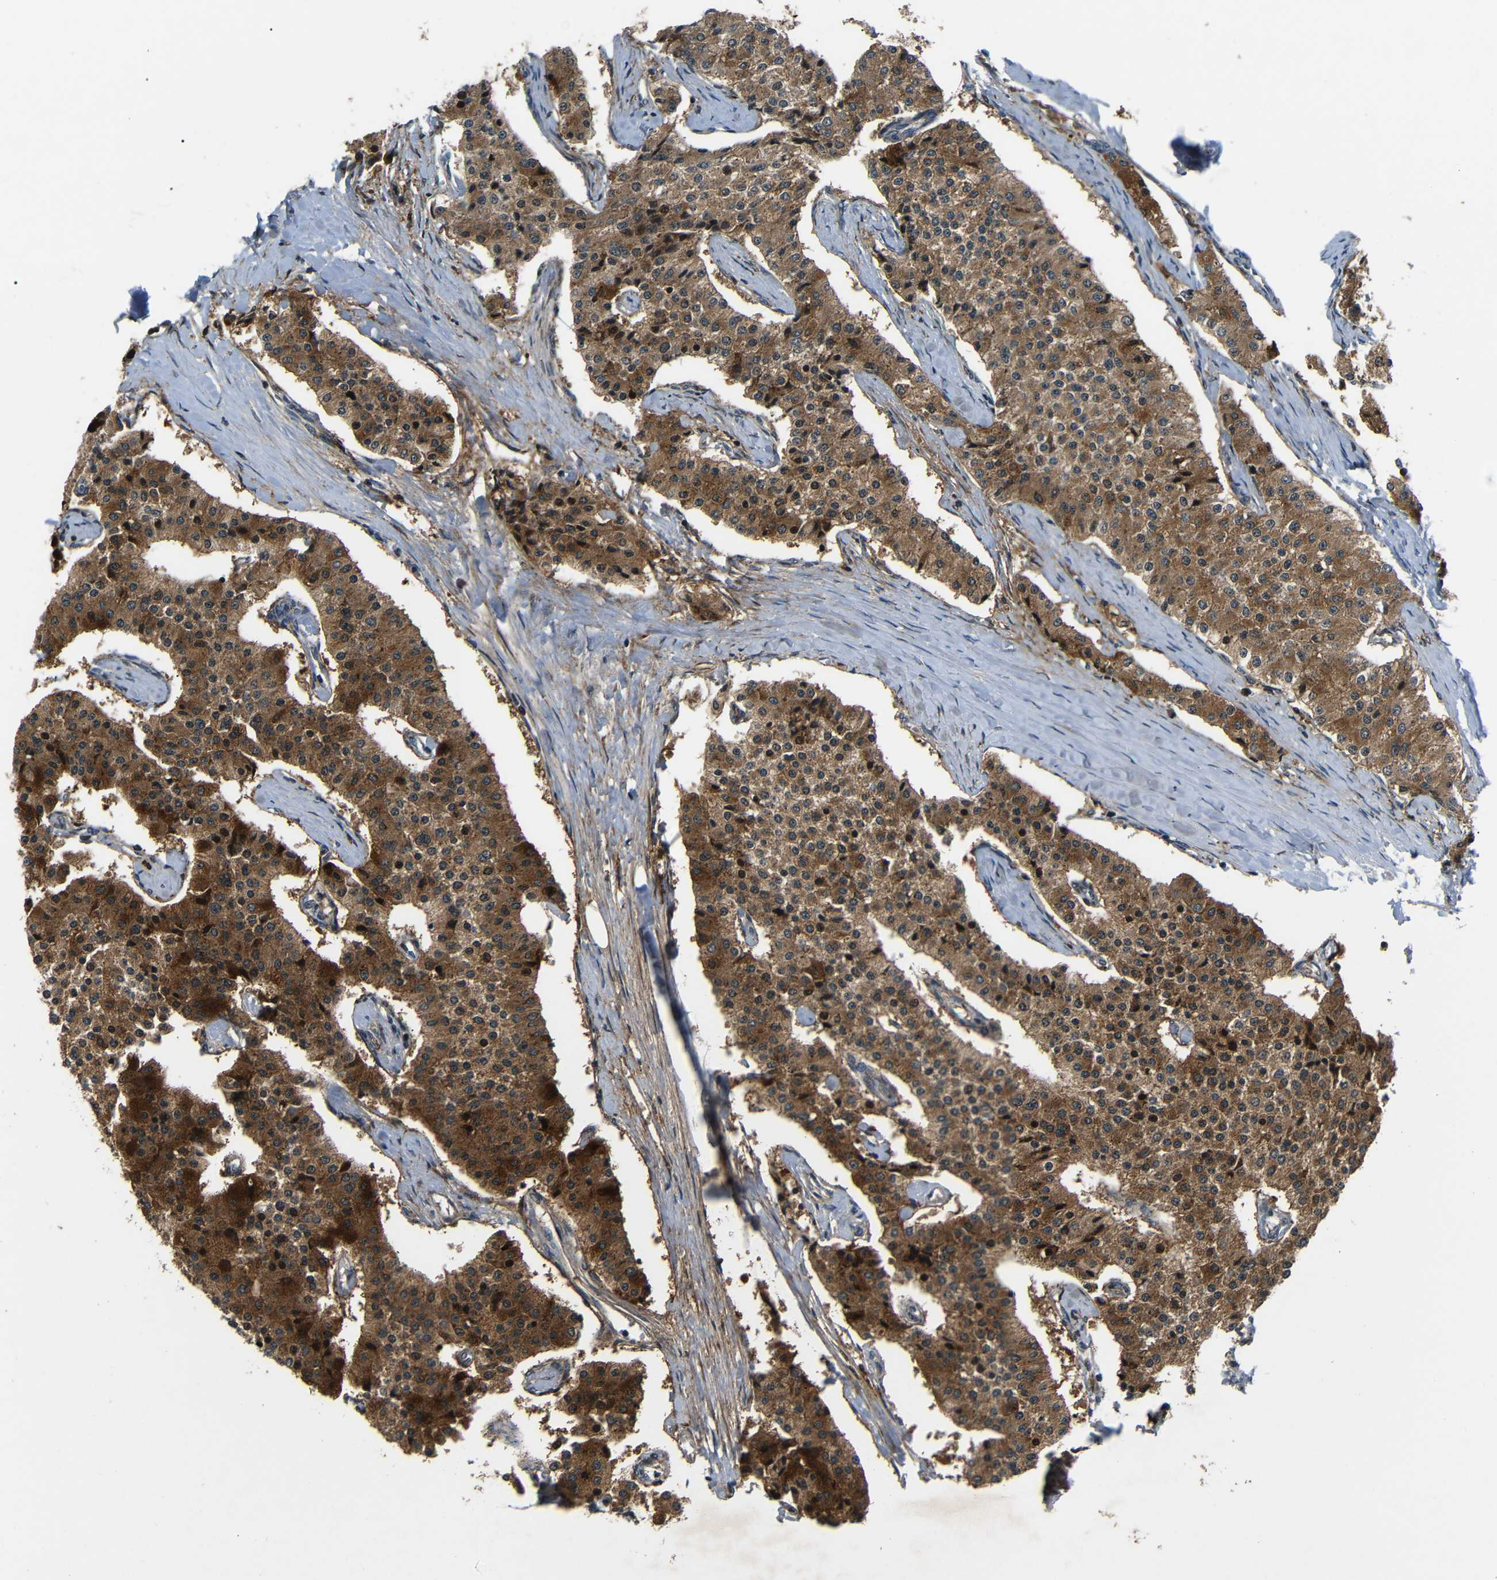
{"staining": {"intensity": "strong", "quantity": ">75%", "location": "cytoplasmic/membranous,nuclear"}, "tissue": "carcinoid", "cell_type": "Tumor cells", "image_type": "cancer", "snomed": [{"axis": "morphology", "description": "Carcinoid, malignant, NOS"}, {"axis": "topography", "description": "Colon"}], "caption": "IHC micrograph of human carcinoid stained for a protein (brown), which reveals high levels of strong cytoplasmic/membranous and nuclear expression in approximately >75% of tumor cells.", "gene": "SYDE1", "patient": {"sex": "female", "age": 52}}